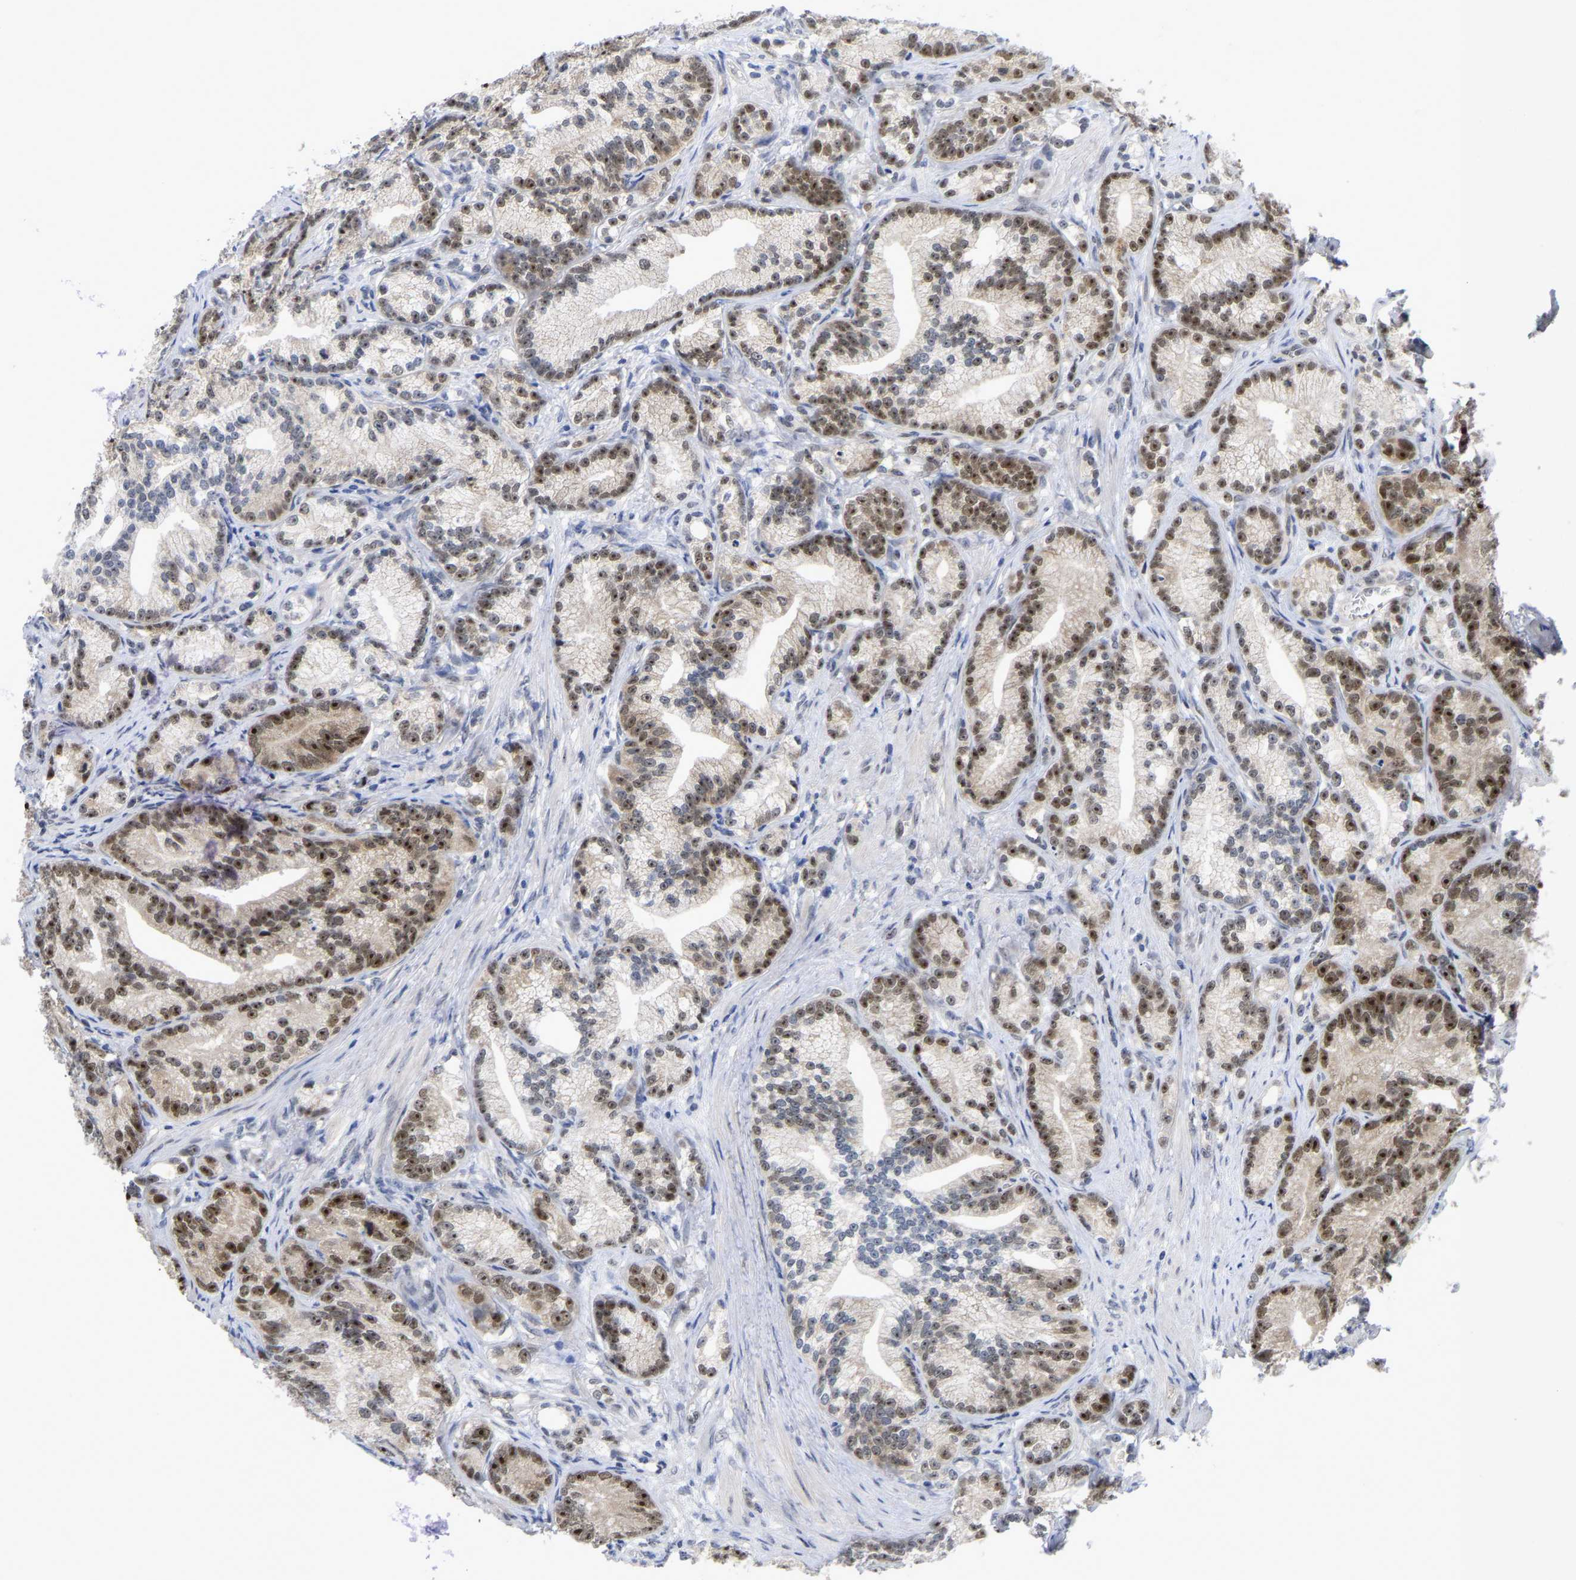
{"staining": {"intensity": "moderate", "quantity": "25%-75%", "location": "cytoplasmic/membranous,nuclear"}, "tissue": "prostate cancer", "cell_type": "Tumor cells", "image_type": "cancer", "snomed": [{"axis": "morphology", "description": "Adenocarcinoma, Low grade"}, {"axis": "topography", "description": "Prostate"}], "caption": "Tumor cells demonstrate medium levels of moderate cytoplasmic/membranous and nuclear expression in about 25%-75% of cells in adenocarcinoma (low-grade) (prostate). (brown staining indicates protein expression, while blue staining denotes nuclei).", "gene": "NLE1", "patient": {"sex": "male", "age": 89}}